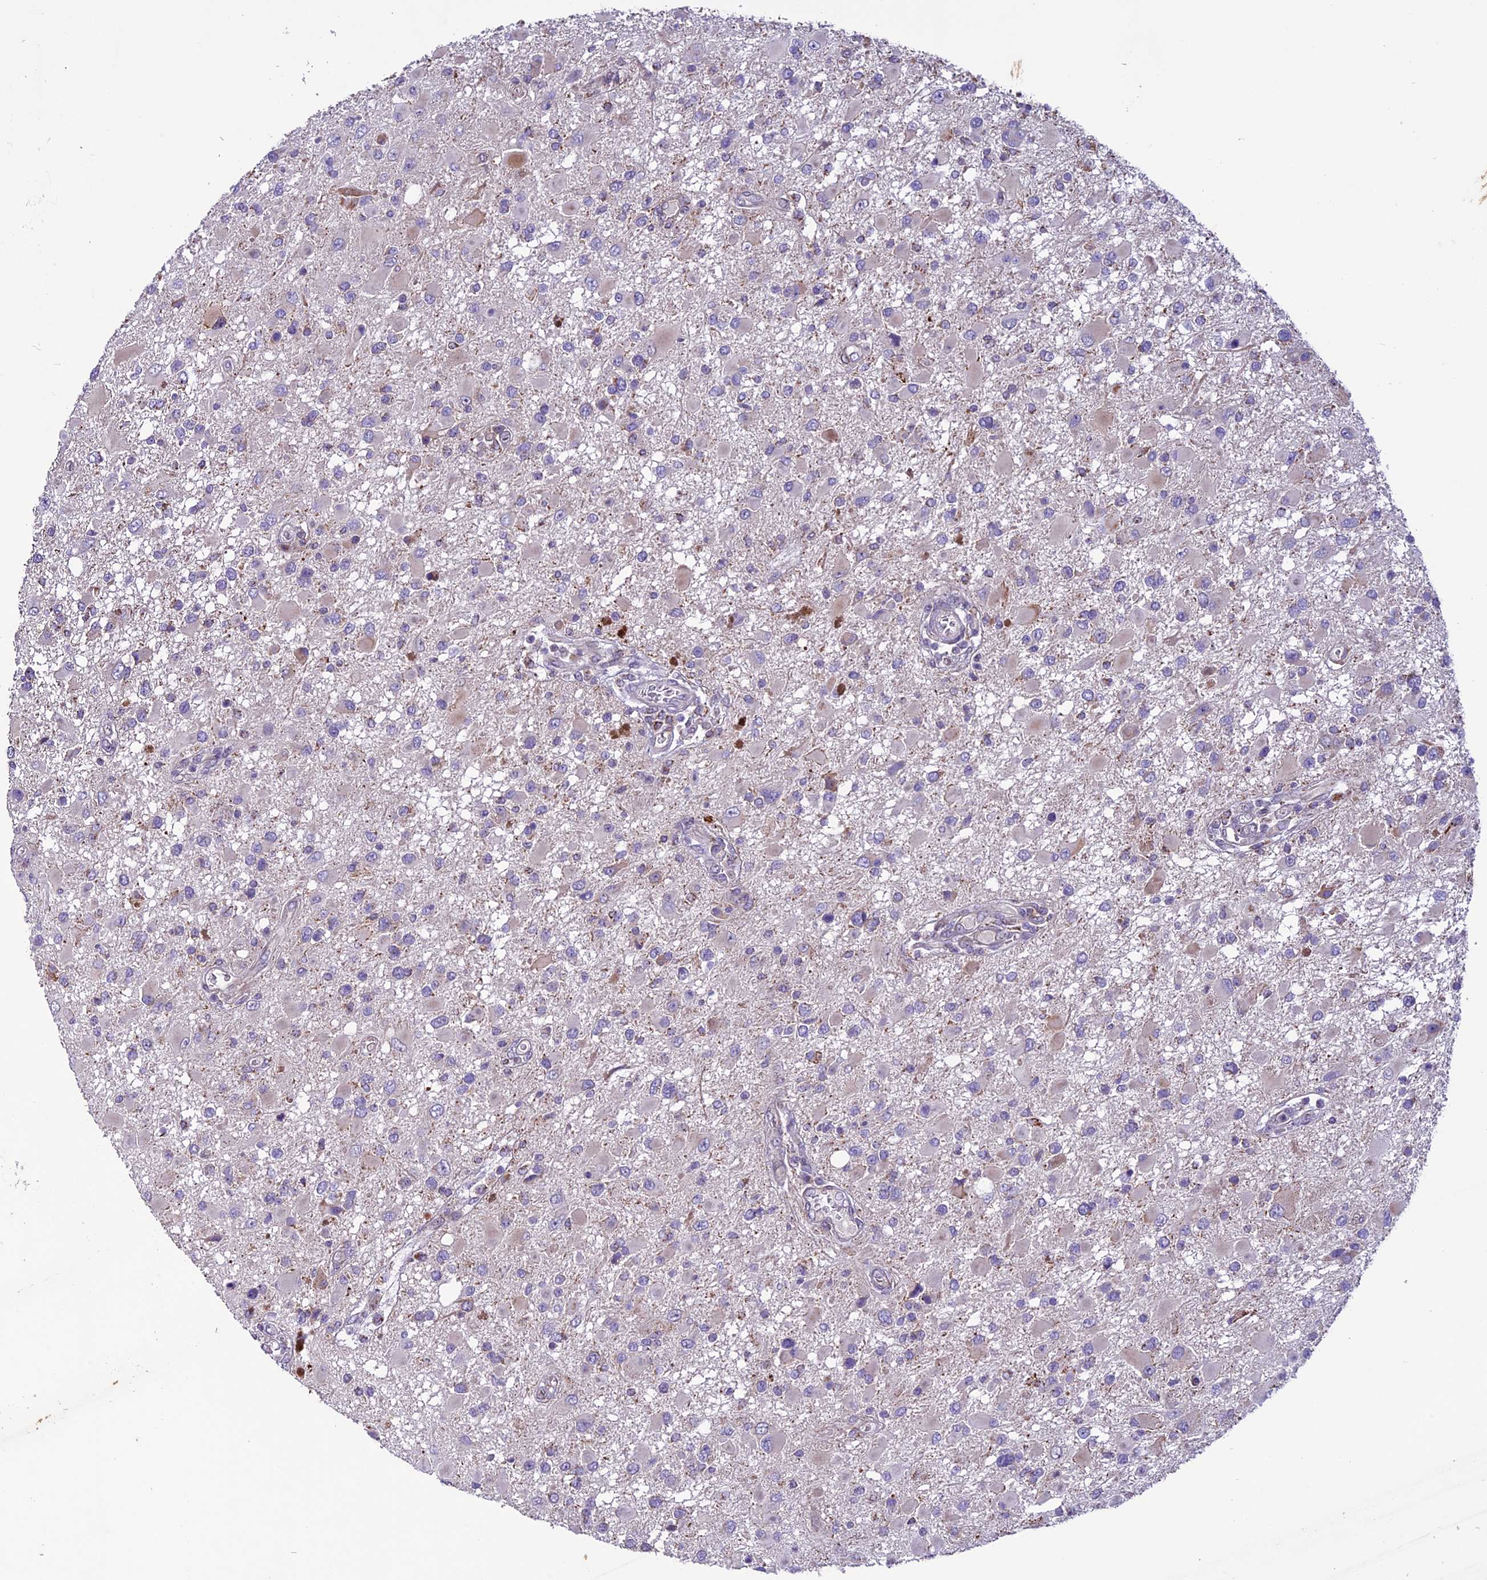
{"staining": {"intensity": "negative", "quantity": "none", "location": "none"}, "tissue": "glioma", "cell_type": "Tumor cells", "image_type": "cancer", "snomed": [{"axis": "morphology", "description": "Glioma, malignant, High grade"}, {"axis": "topography", "description": "Brain"}], "caption": "Glioma was stained to show a protein in brown. There is no significant staining in tumor cells. (DAB (3,3'-diaminobenzidine) IHC, high magnification).", "gene": "MIEF2", "patient": {"sex": "male", "age": 53}}